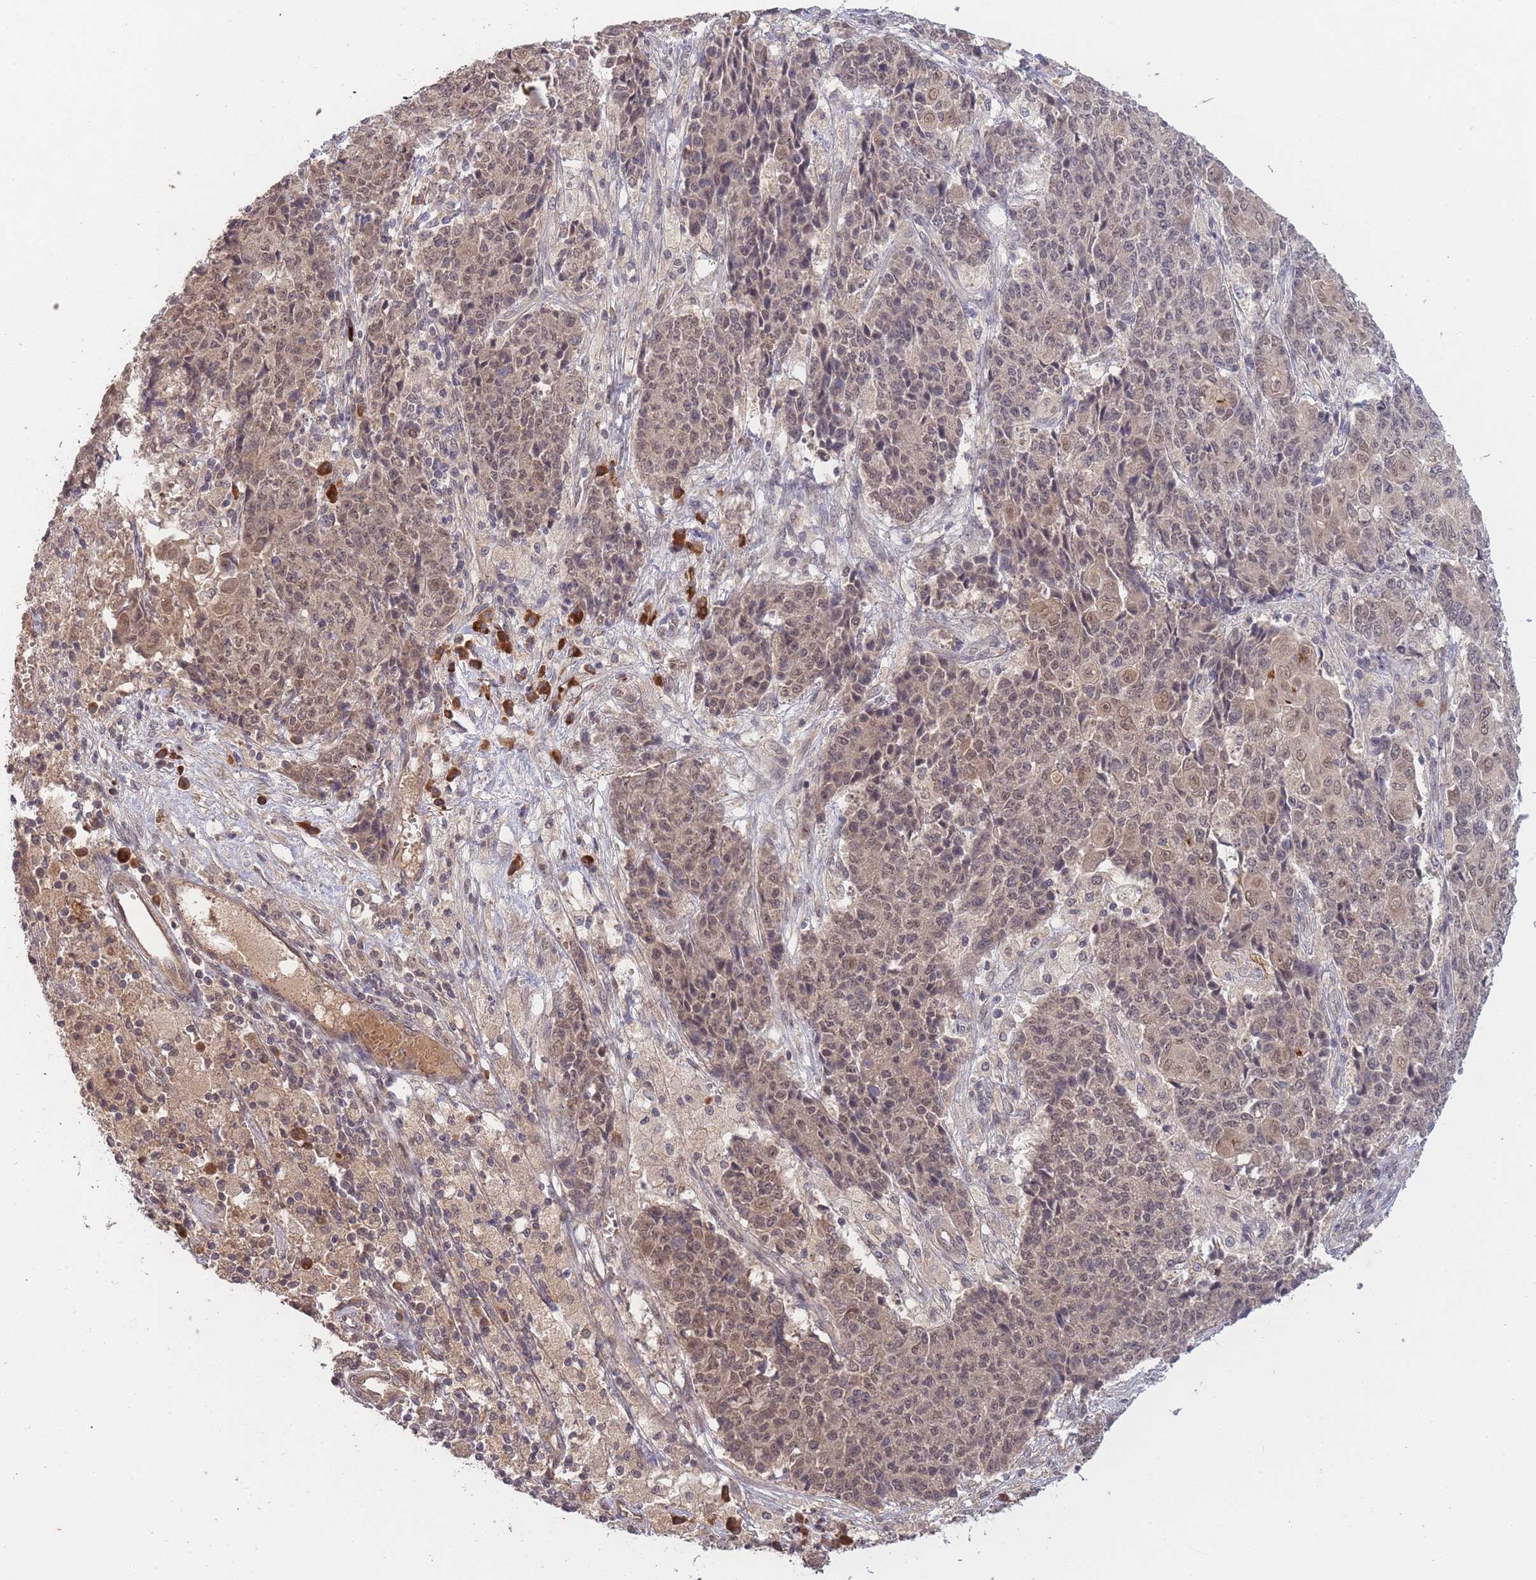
{"staining": {"intensity": "weak", "quantity": ">75%", "location": "cytoplasmic/membranous,nuclear"}, "tissue": "ovarian cancer", "cell_type": "Tumor cells", "image_type": "cancer", "snomed": [{"axis": "morphology", "description": "Carcinoma, endometroid"}, {"axis": "topography", "description": "Ovary"}], "caption": "Weak cytoplasmic/membranous and nuclear protein positivity is seen in approximately >75% of tumor cells in ovarian cancer. The staining is performed using DAB (3,3'-diaminobenzidine) brown chromogen to label protein expression. The nuclei are counter-stained blue using hematoxylin.", "gene": "SMC6", "patient": {"sex": "female", "age": 42}}